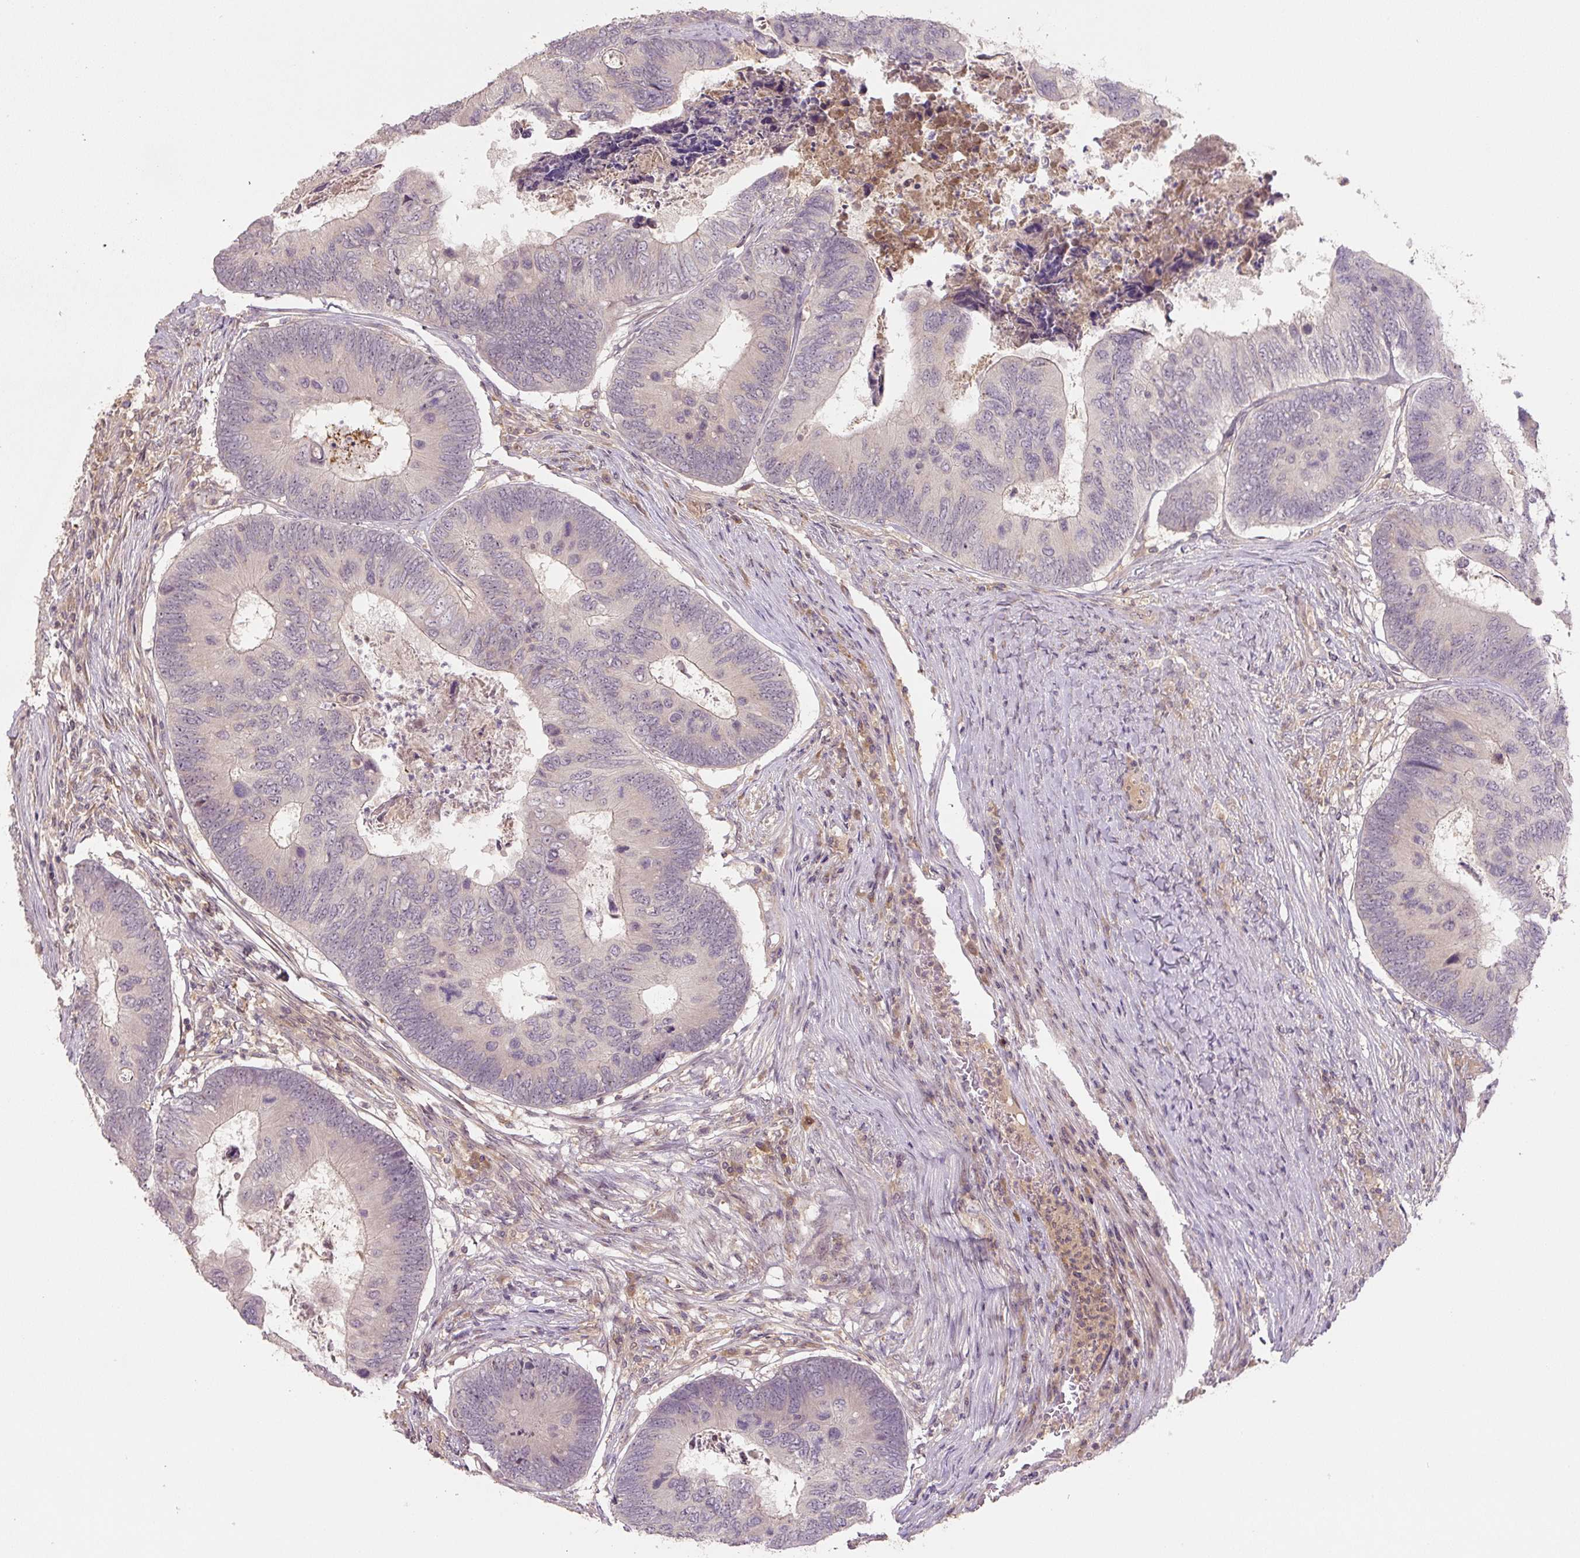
{"staining": {"intensity": "moderate", "quantity": "<25%", "location": "cytoplasmic/membranous"}, "tissue": "colorectal cancer", "cell_type": "Tumor cells", "image_type": "cancer", "snomed": [{"axis": "morphology", "description": "Adenocarcinoma, NOS"}, {"axis": "topography", "description": "Colon"}], "caption": "Protein staining of adenocarcinoma (colorectal) tissue displays moderate cytoplasmic/membranous positivity in about <25% of tumor cells.", "gene": "C2orf73", "patient": {"sex": "female", "age": 67}}